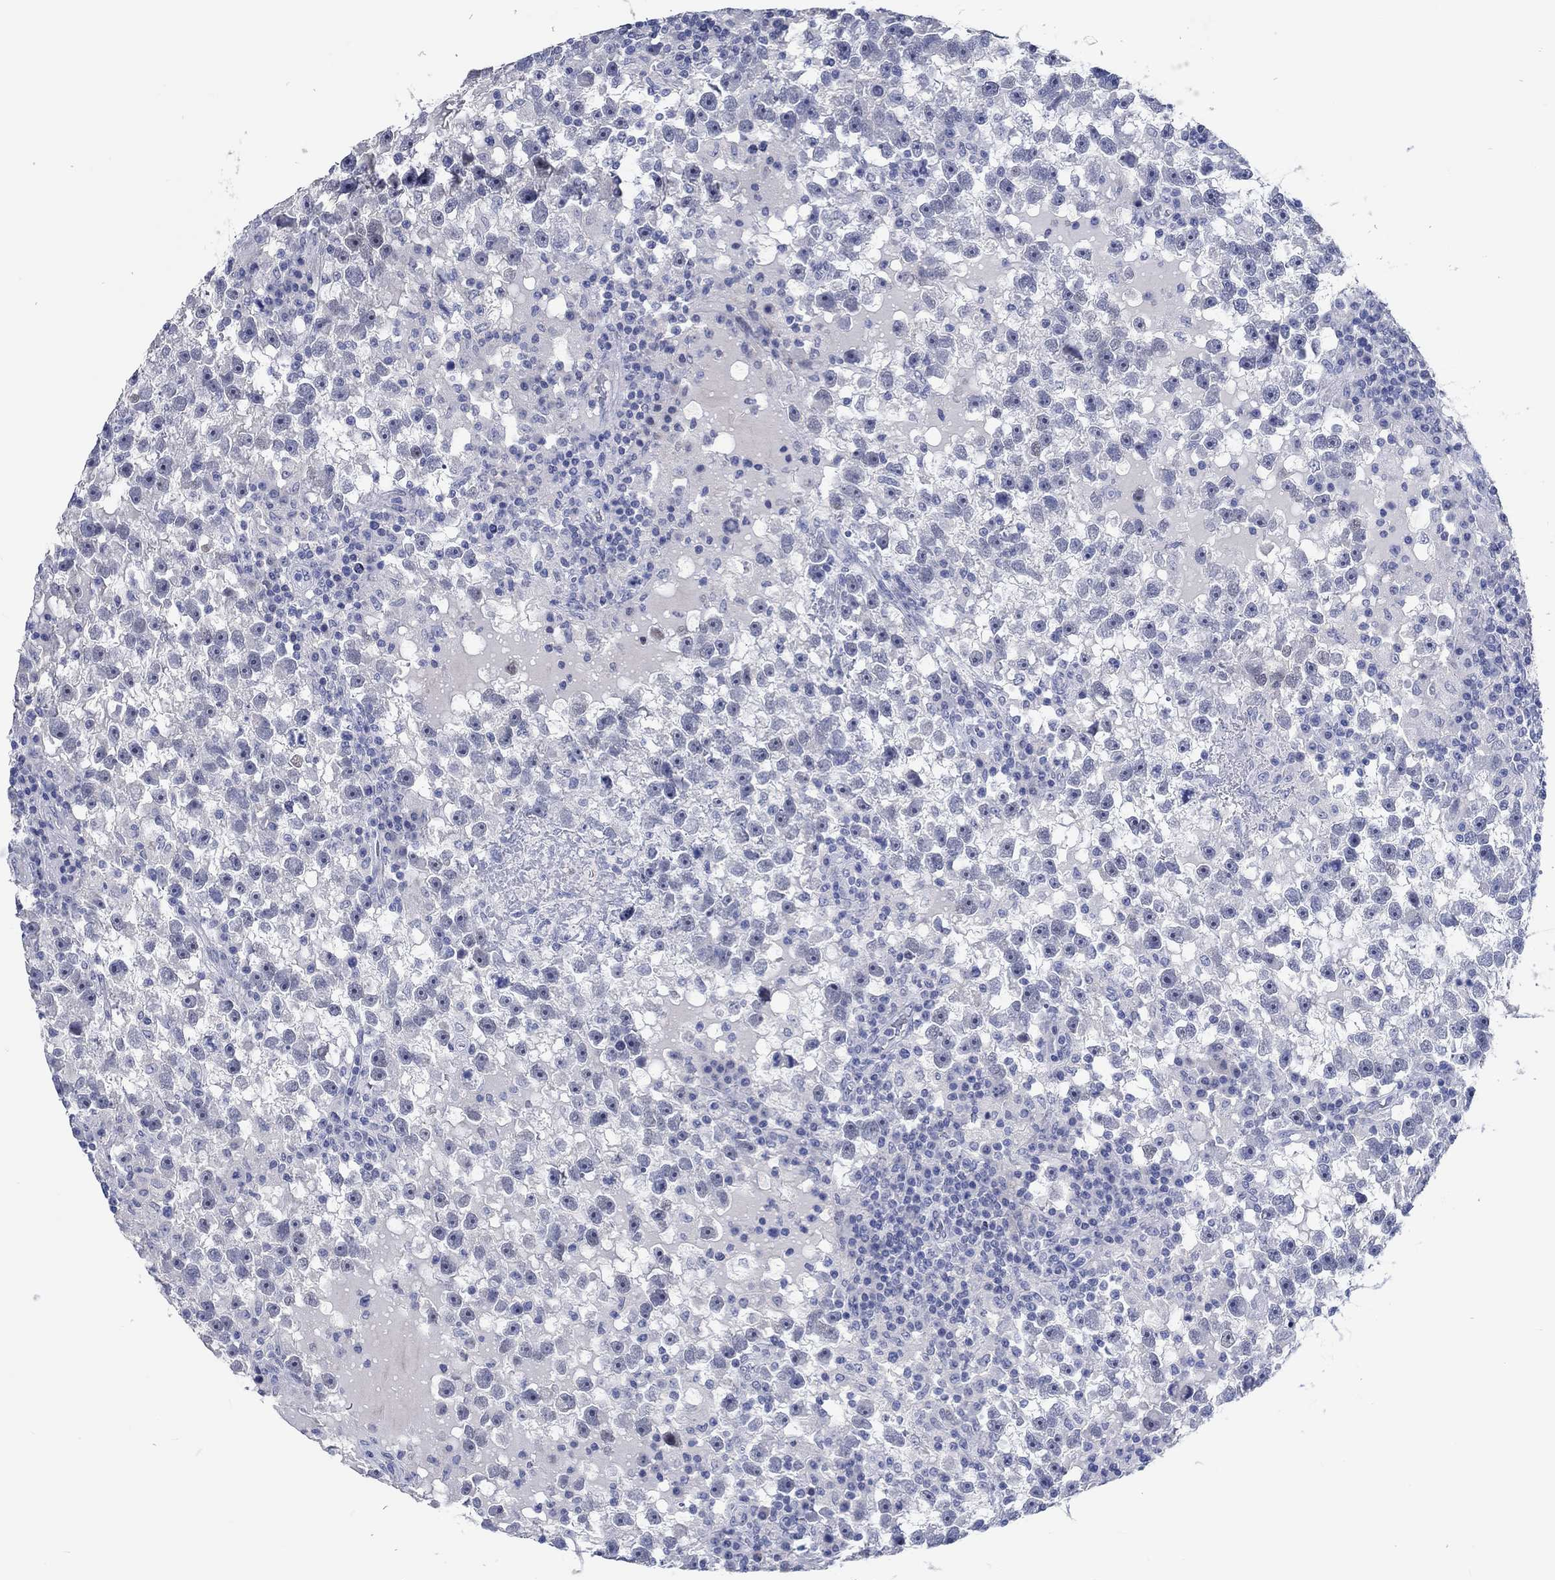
{"staining": {"intensity": "negative", "quantity": "none", "location": "none"}, "tissue": "testis cancer", "cell_type": "Tumor cells", "image_type": "cancer", "snomed": [{"axis": "morphology", "description": "Seminoma, NOS"}, {"axis": "topography", "description": "Testis"}], "caption": "Seminoma (testis) stained for a protein using immunohistochemistry (IHC) displays no positivity tumor cells.", "gene": "C4orf47", "patient": {"sex": "male", "age": 47}}